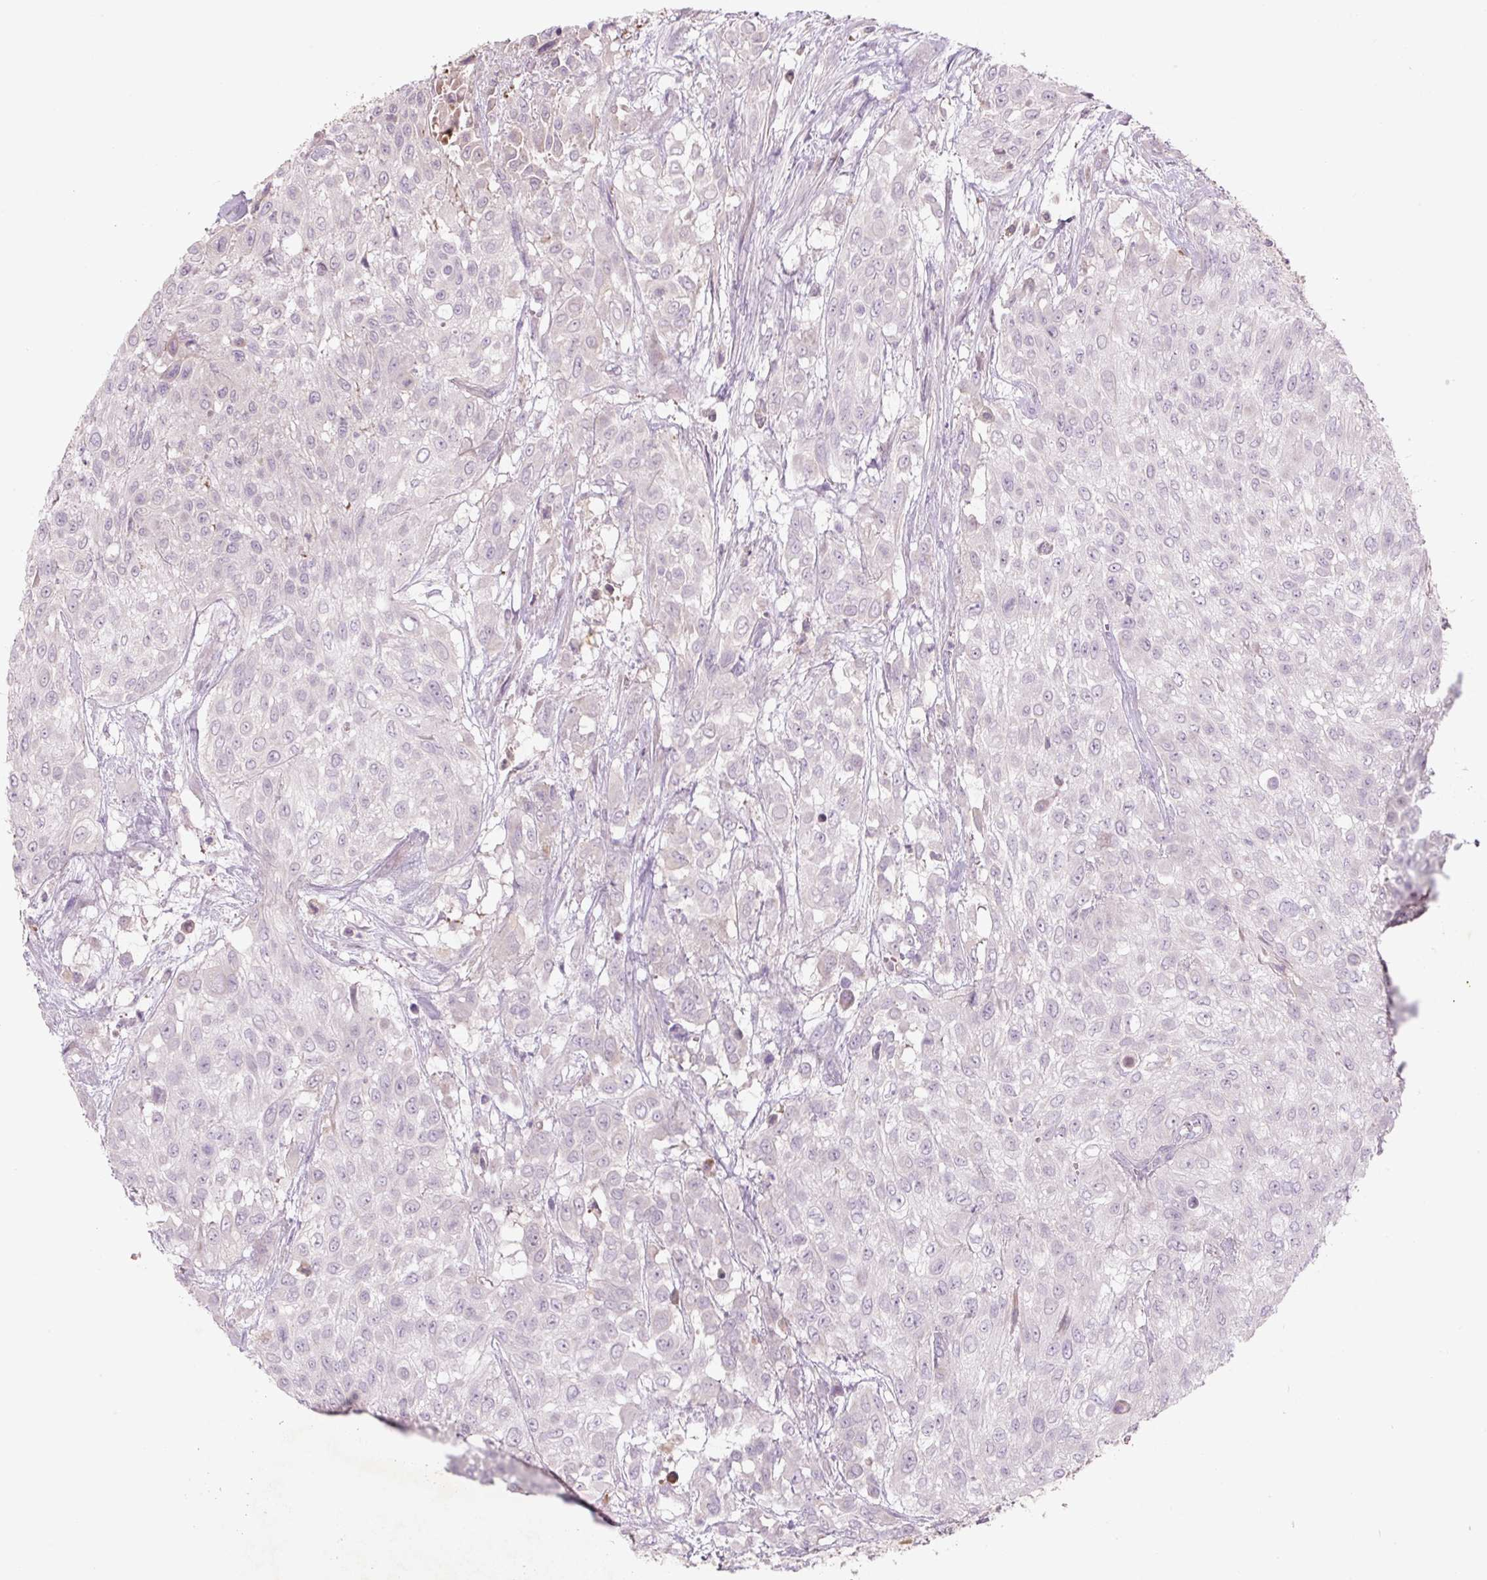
{"staining": {"intensity": "negative", "quantity": "none", "location": "none"}, "tissue": "urothelial cancer", "cell_type": "Tumor cells", "image_type": "cancer", "snomed": [{"axis": "morphology", "description": "Urothelial carcinoma, High grade"}, {"axis": "topography", "description": "Urinary bladder"}], "caption": "DAB (3,3'-diaminobenzidine) immunohistochemical staining of human urothelial cancer exhibits no significant positivity in tumor cells.", "gene": "TMEM100", "patient": {"sex": "male", "age": 57}}